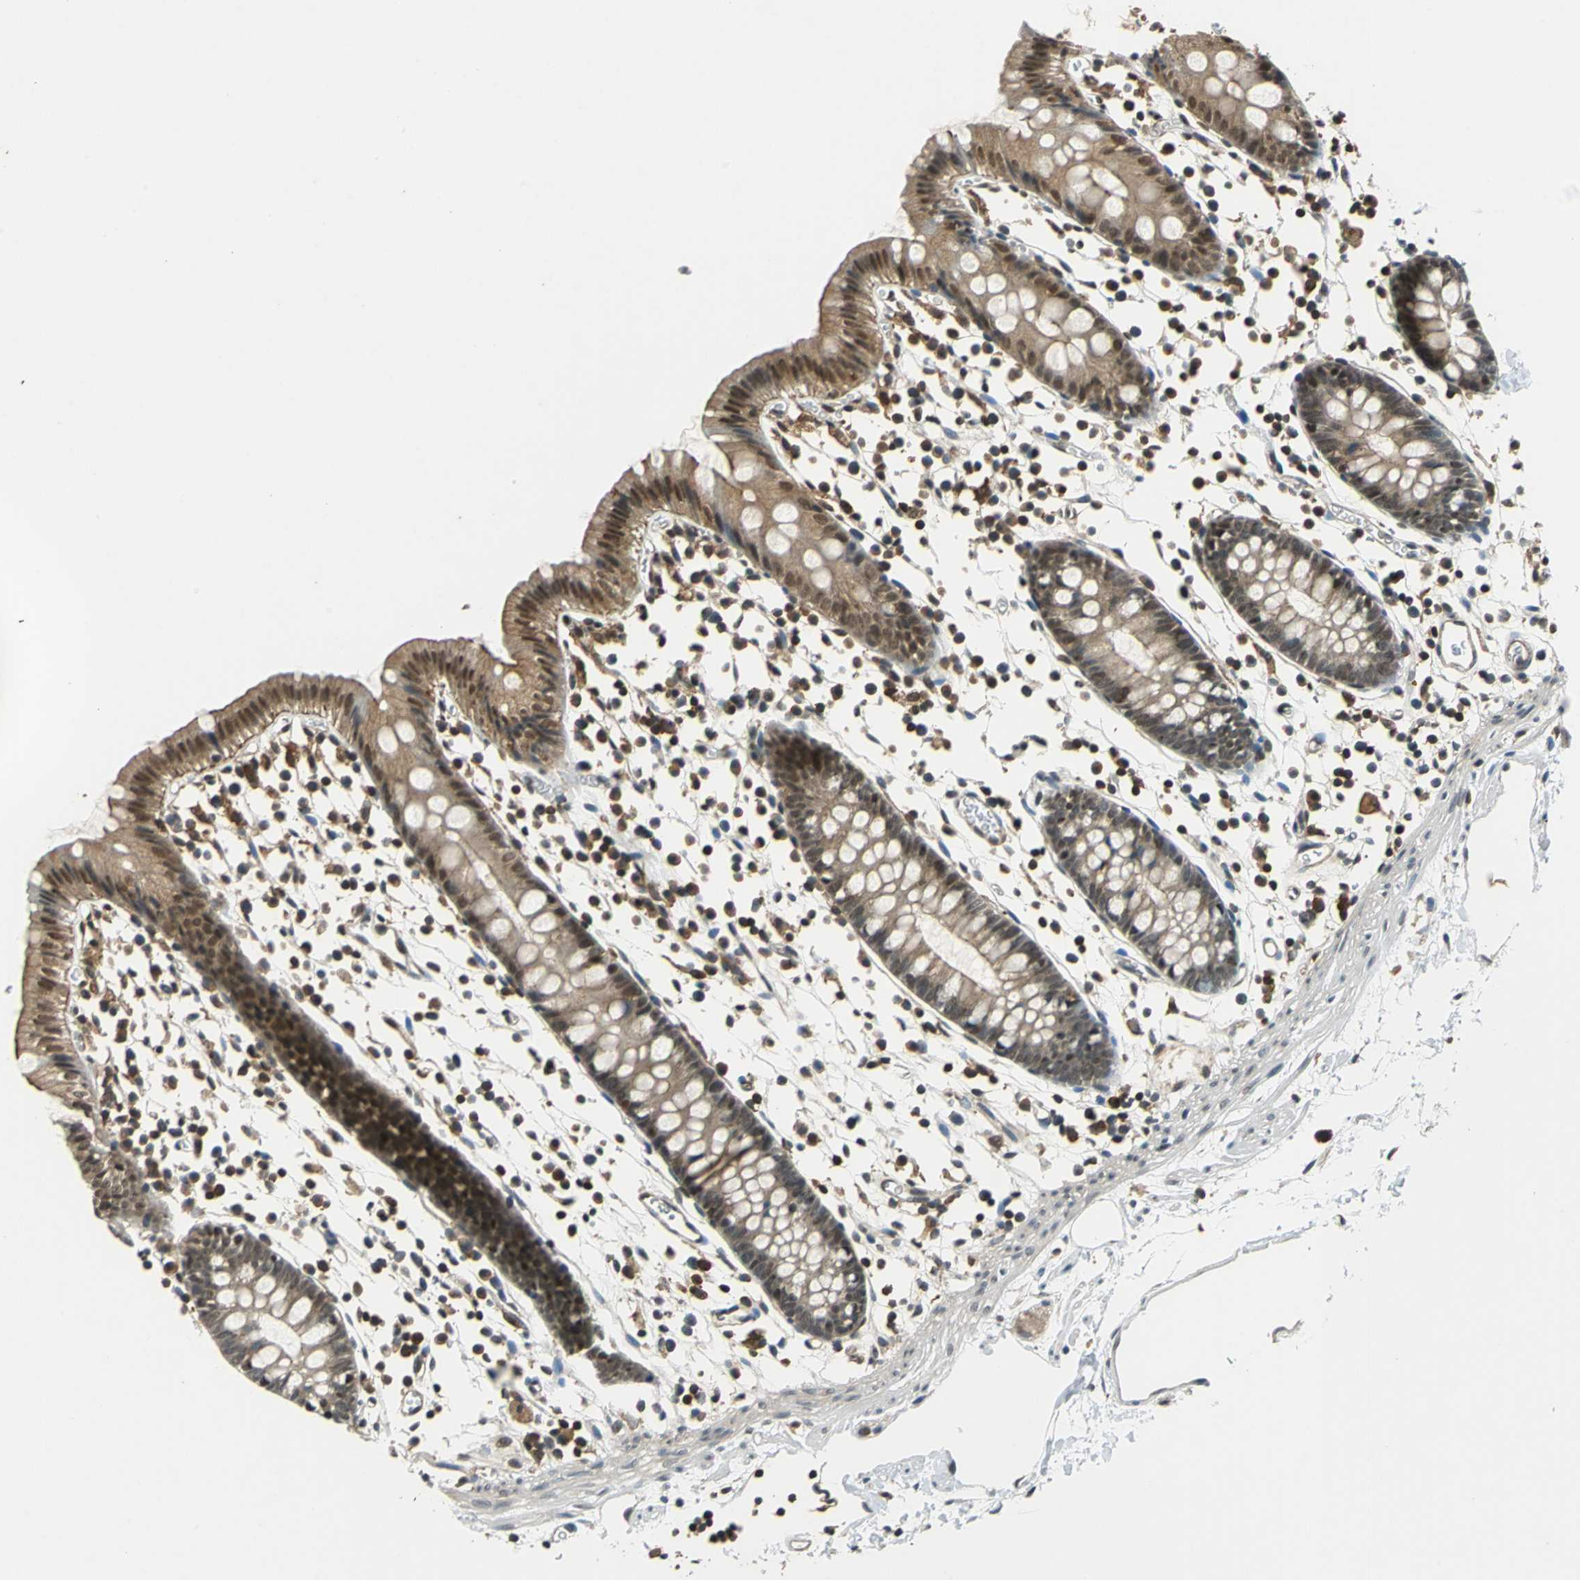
{"staining": {"intensity": "negative", "quantity": "none", "location": "none"}, "tissue": "colon", "cell_type": "Endothelial cells", "image_type": "normal", "snomed": [{"axis": "morphology", "description": "Normal tissue, NOS"}, {"axis": "topography", "description": "Colon"}], "caption": "Endothelial cells are negative for brown protein staining in unremarkable colon. (Brightfield microscopy of DAB immunohistochemistry (IHC) at high magnification).", "gene": "ARPC3", "patient": {"sex": "male", "age": 14}}